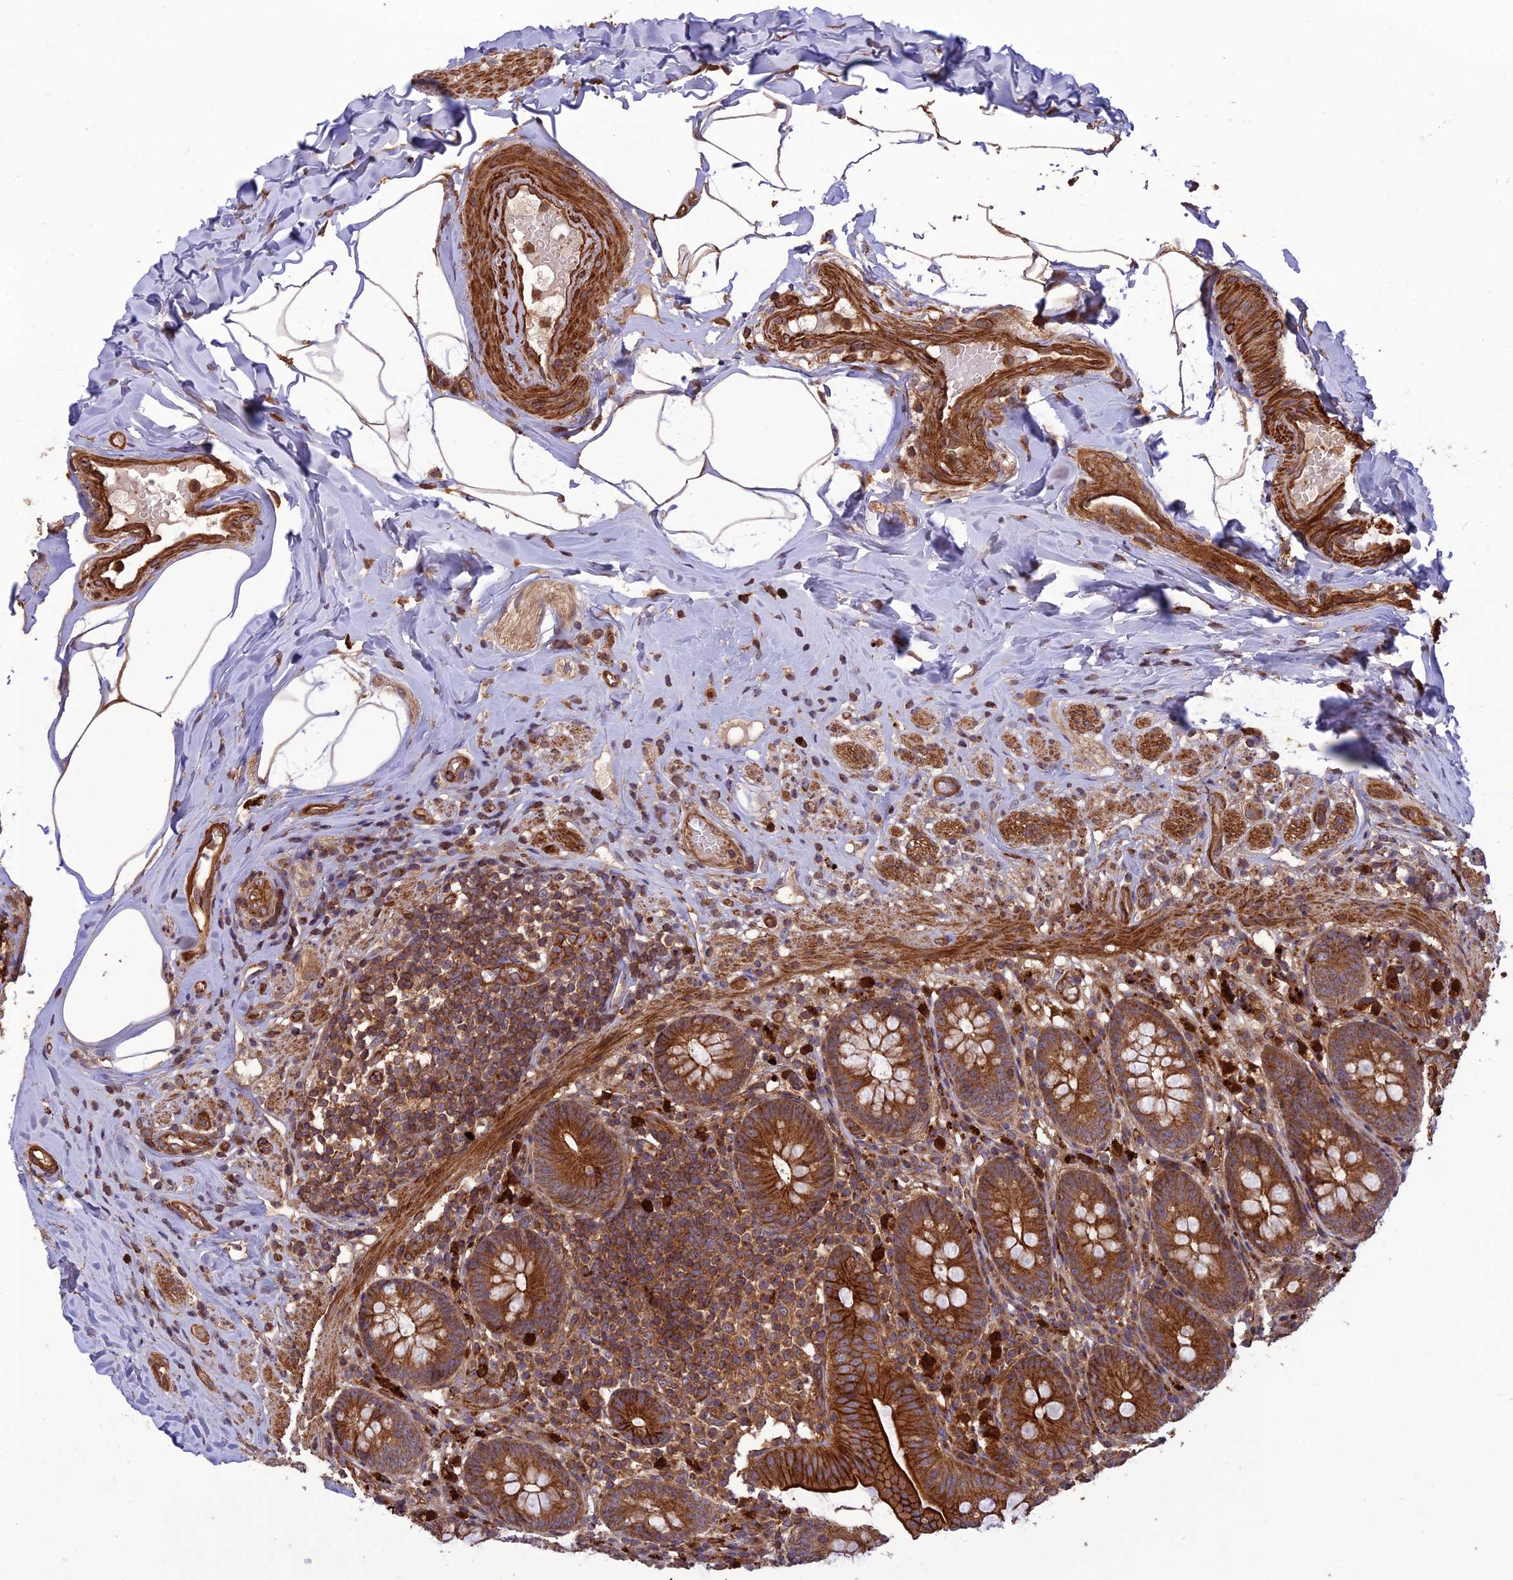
{"staining": {"intensity": "strong", "quantity": ">75%", "location": "cytoplasmic/membranous"}, "tissue": "appendix", "cell_type": "Glandular cells", "image_type": "normal", "snomed": [{"axis": "morphology", "description": "Normal tissue, NOS"}, {"axis": "topography", "description": "Appendix"}], "caption": "Strong cytoplasmic/membranous expression for a protein is appreciated in approximately >75% of glandular cells of benign appendix using IHC.", "gene": "TMEM131L", "patient": {"sex": "male", "age": 55}}